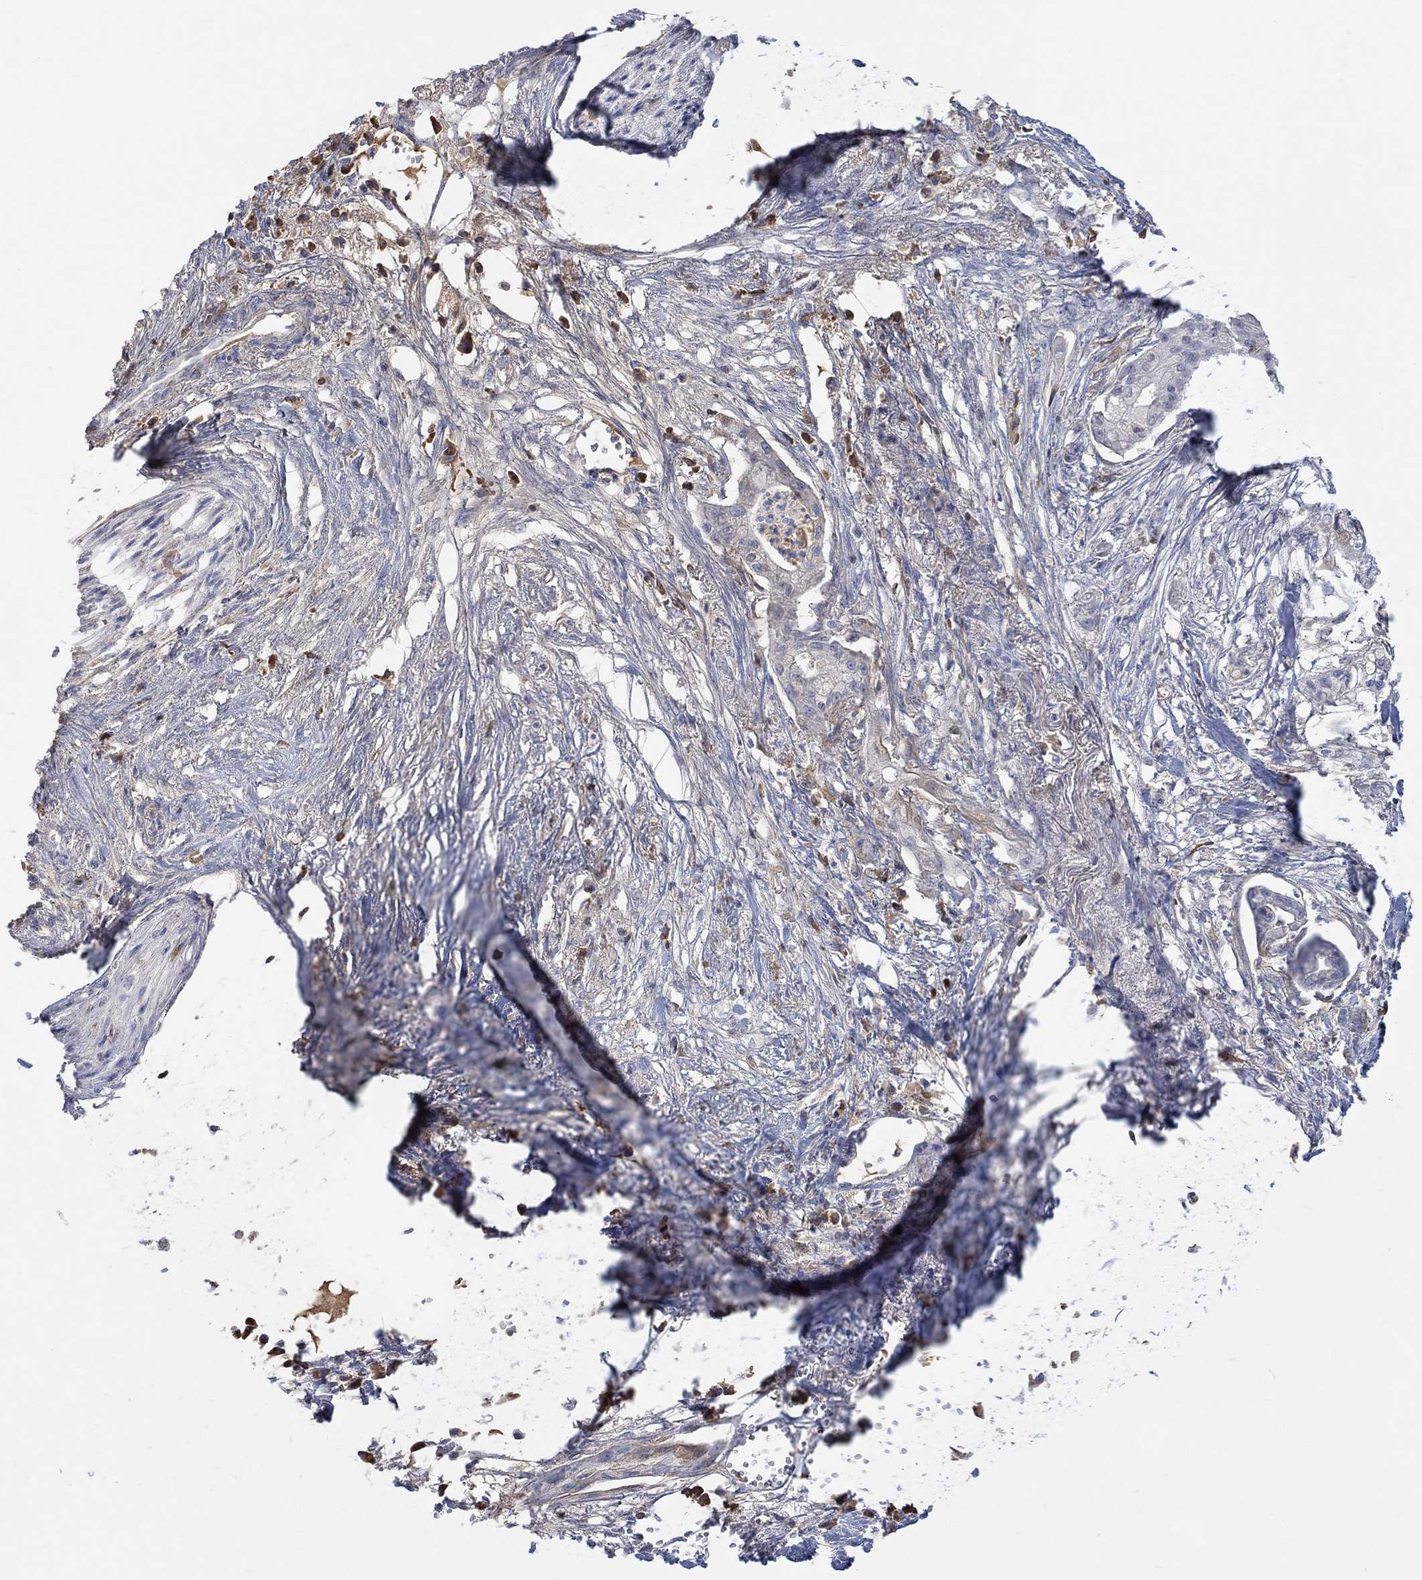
{"staining": {"intensity": "weak", "quantity": "<25%", "location": "cytoplasmic/membranous"}, "tissue": "pancreatic cancer", "cell_type": "Tumor cells", "image_type": "cancer", "snomed": [{"axis": "morphology", "description": "Normal tissue, NOS"}, {"axis": "morphology", "description": "Adenocarcinoma, NOS"}, {"axis": "topography", "description": "Pancreas"}], "caption": "Immunohistochemistry (IHC) of human pancreatic cancer displays no expression in tumor cells. The staining is performed using DAB (3,3'-diaminobenzidine) brown chromogen with nuclei counter-stained in using hematoxylin.", "gene": "MSTN", "patient": {"sex": "female", "age": 58}}